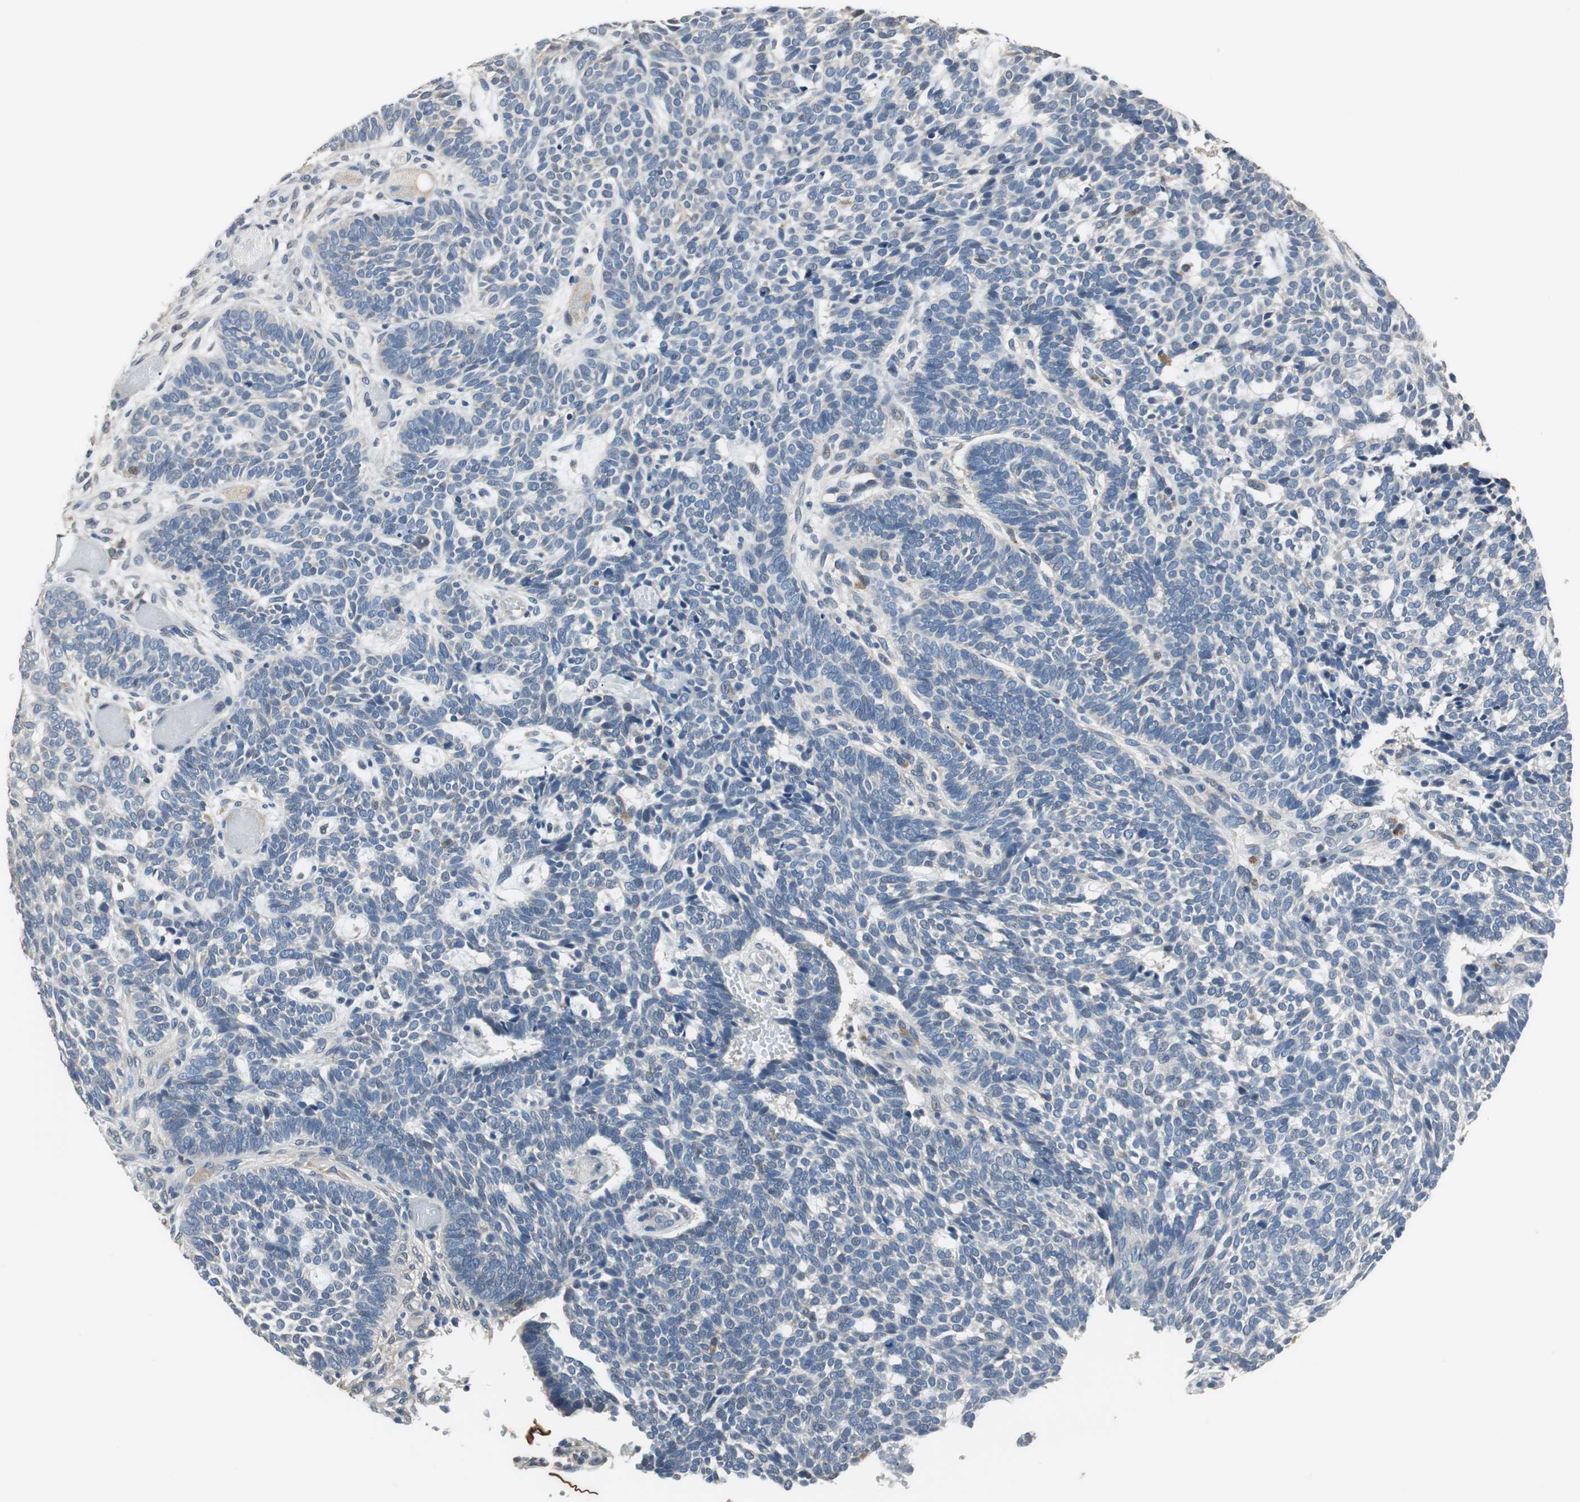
{"staining": {"intensity": "negative", "quantity": "none", "location": "none"}, "tissue": "skin cancer", "cell_type": "Tumor cells", "image_type": "cancer", "snomed": [{"axis": "morphology", "description": "Normal tissue, NOS"}, {"axis": "morphology", "description": "Basal cell carcinoma"}, {"axis": "topography", "description": "Skin"}], "caption": "Tumor cells are negative for protein expression in human skin cancer.", "gene": "PI4KB", "patient": {"sex": "male", "age": 87}}